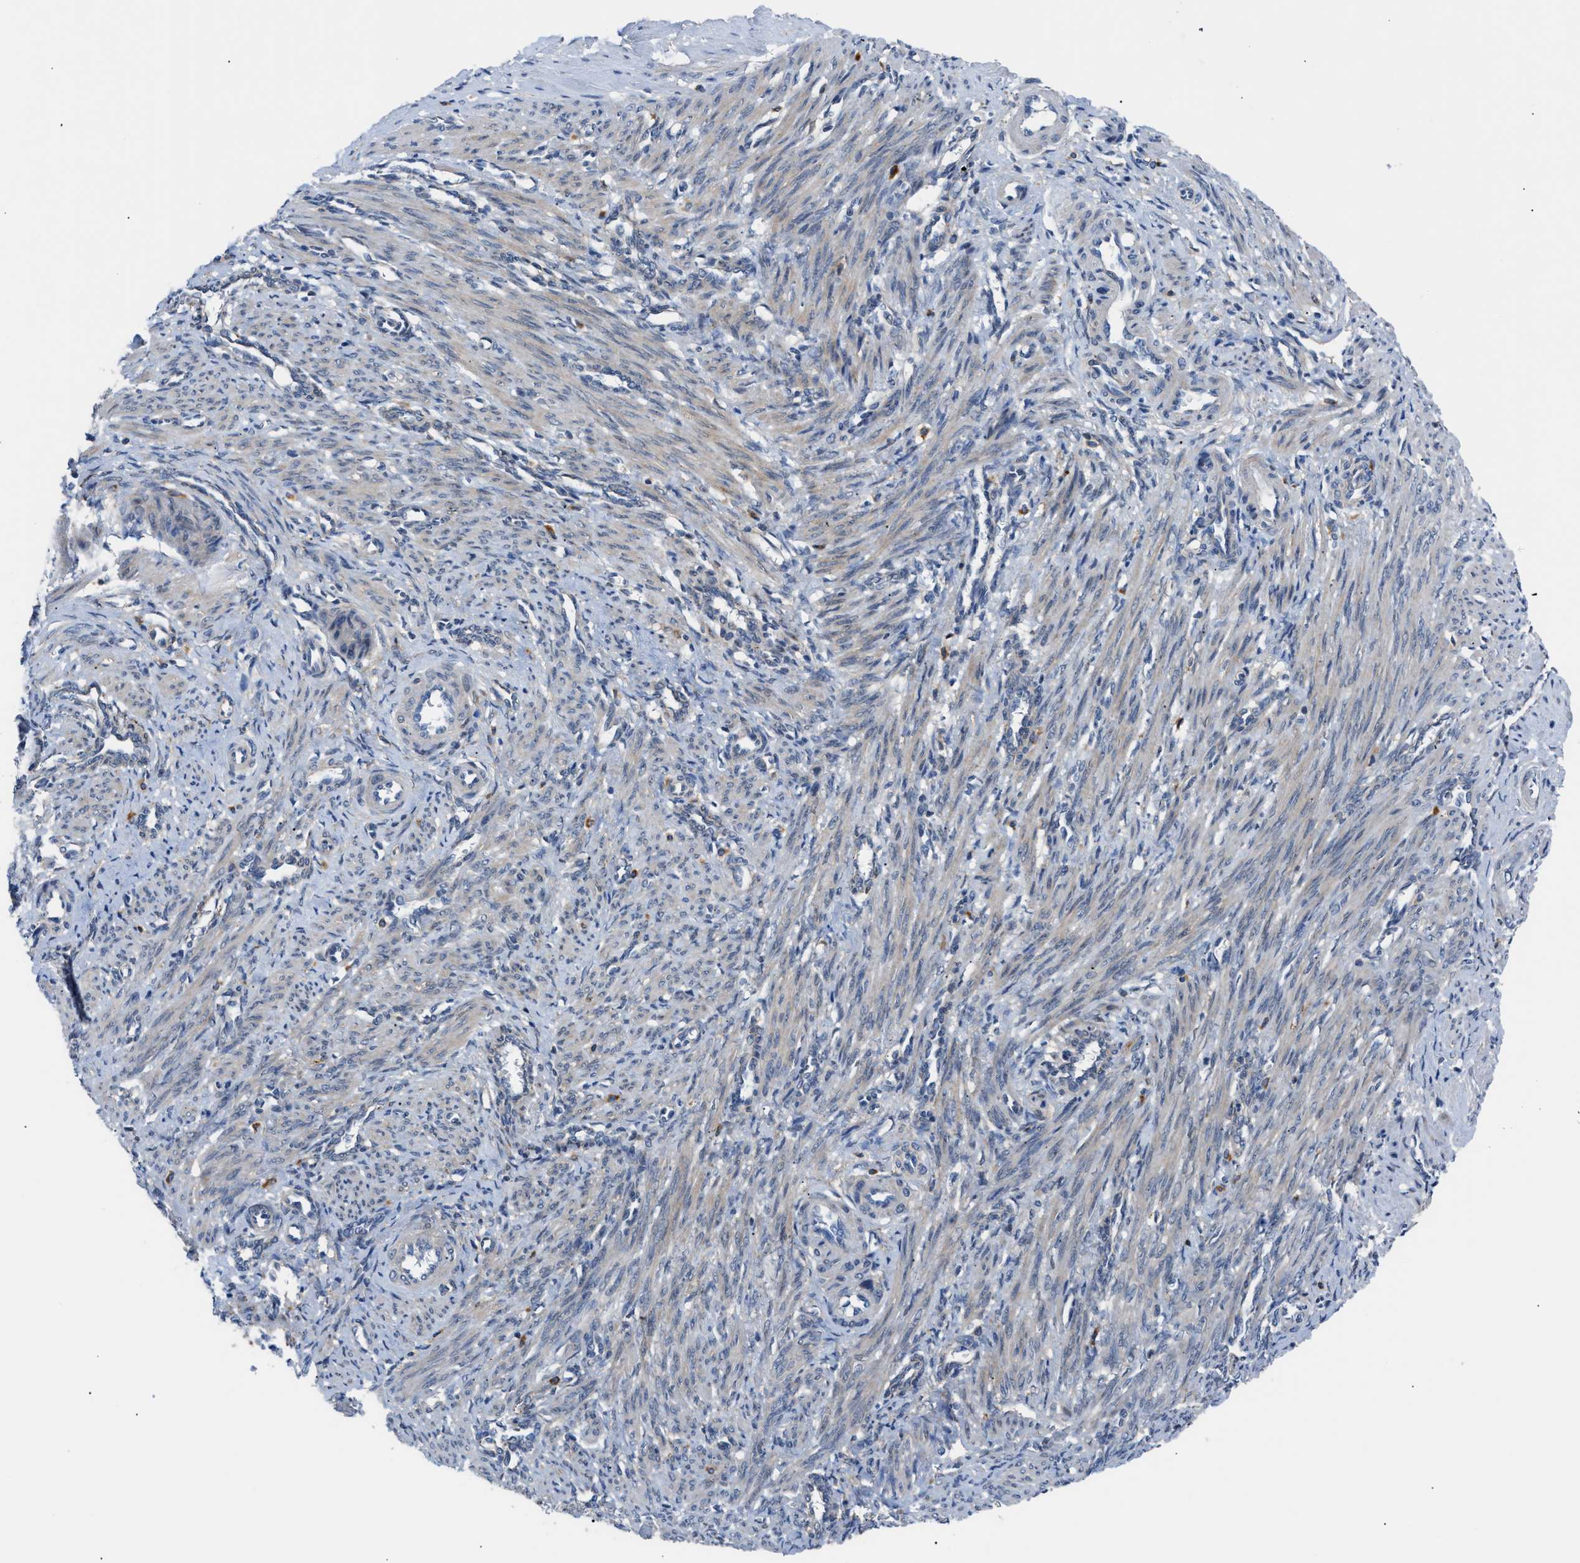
{"staining": {"intensity": "weak", "quantity": "25%-75%", "location": "cytoplasmic/membranous"}, "tissue": "smooth muscle", "cell_type": "Smooth muscle cells", "image_type": "normal", "snomed": [{"axis": "morphology", "description": "Normal tissue, NOS"}, {"axis": "topography", "description": "Endometrium"}], "caption": "Weak cytoplasmic/membranous protein staining is identified in about 25%-75% of smooth muscle cells in smooth muscle.", "gene": "TMEM45B", "patient": {"sex": "female", "age": 33}}